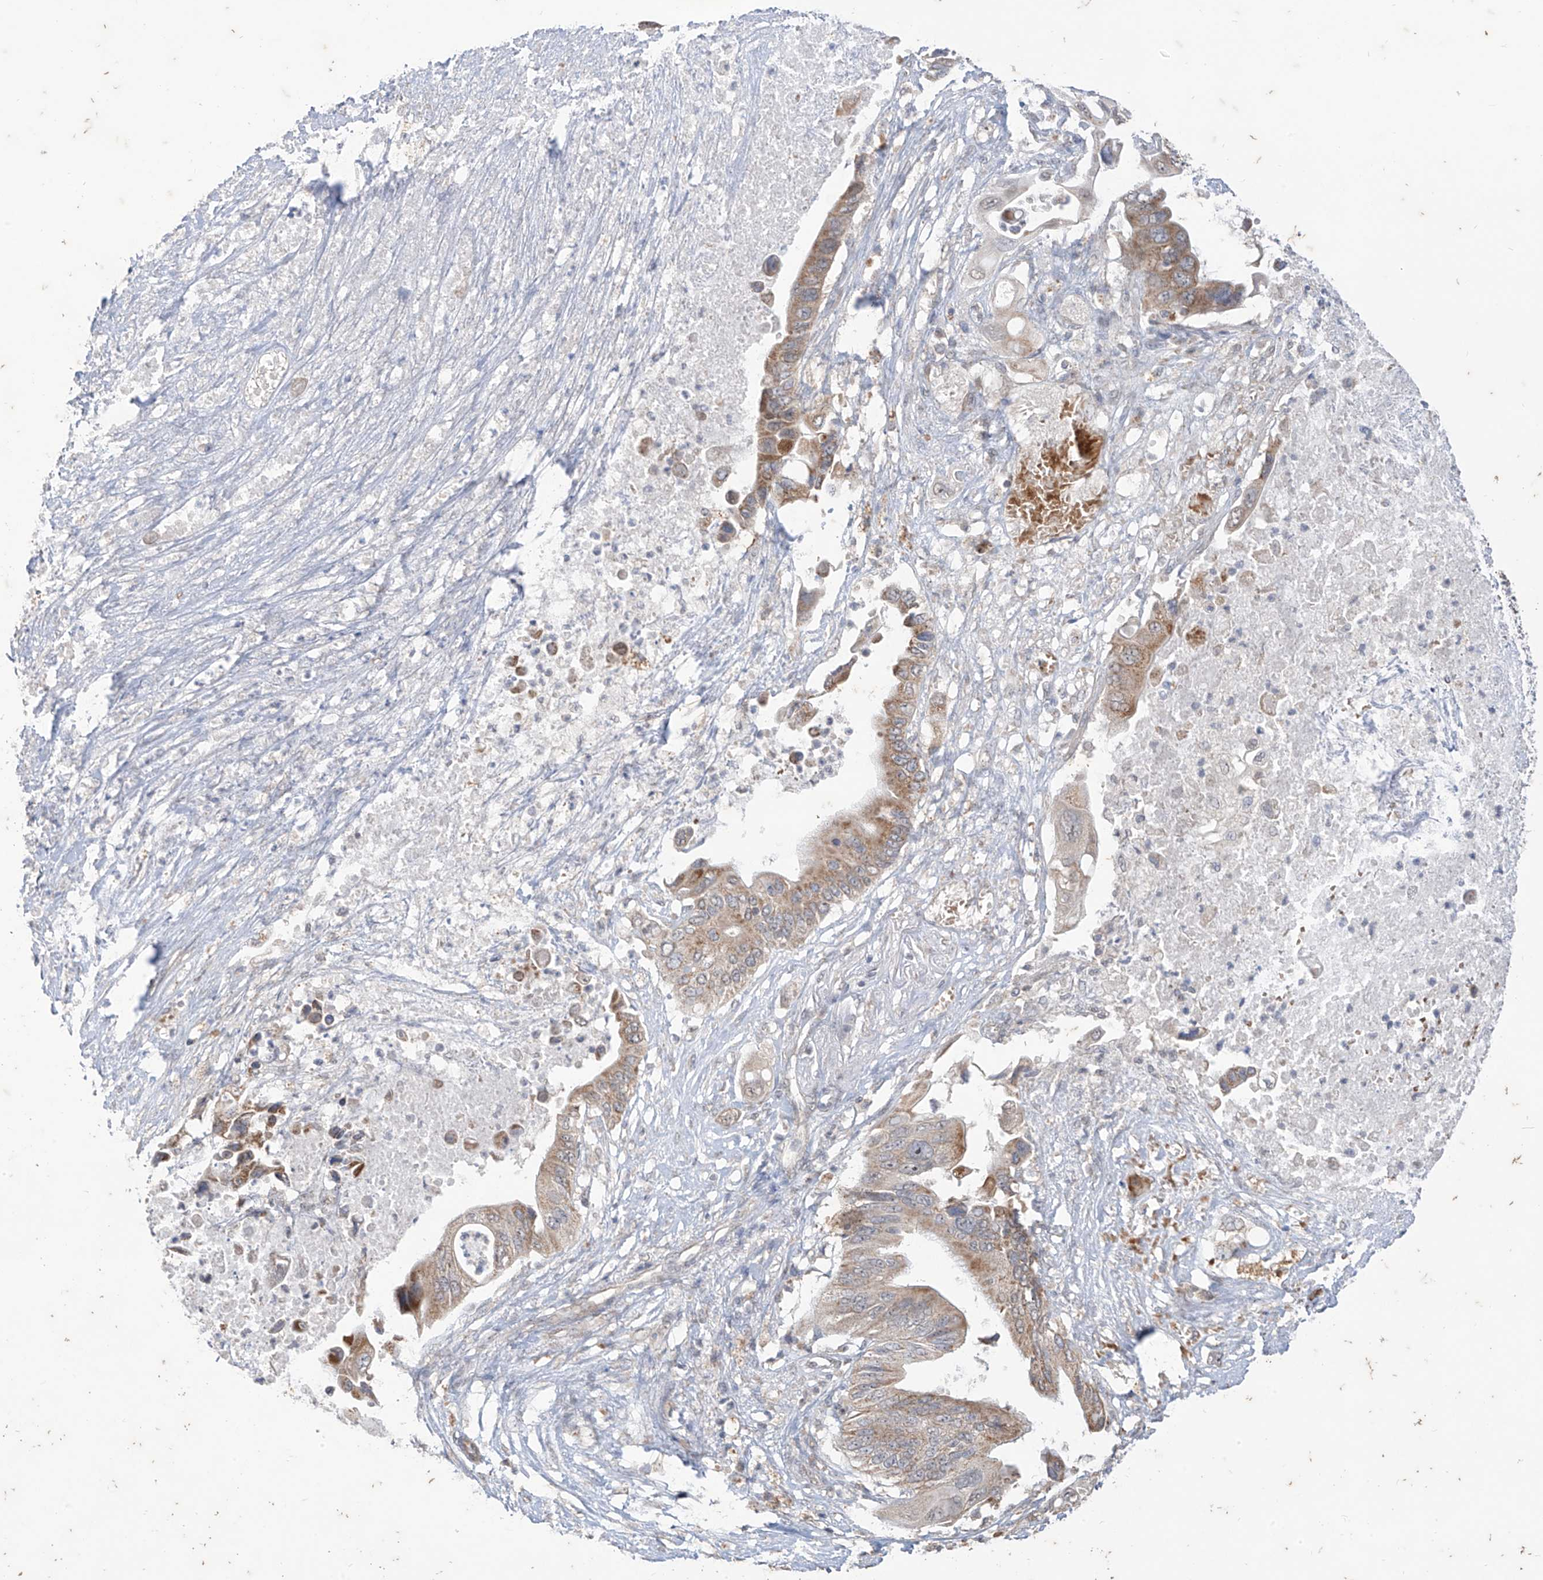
{"staining": {"intensity": "moderate", "quantity": ">75%", "location": "cytoplasmic/membranous"}, "tissue": "pancreatic cancer", "cell_type": "Tumor cells", "image_type": "cancer", "snomed": [{"axis": "morphology", "description": "Adenocarcinoma, NOS"}, {"axis": "topography", "description": "Pancreas"}], "caption": "Moderate cytoplasmic/membranous expression for a protein is identified in approximately >75% of tumor cells of pancreatic cancer using IHC.", "gene": "MTUS2", "patient": {"sex": "male", "age": 66}}